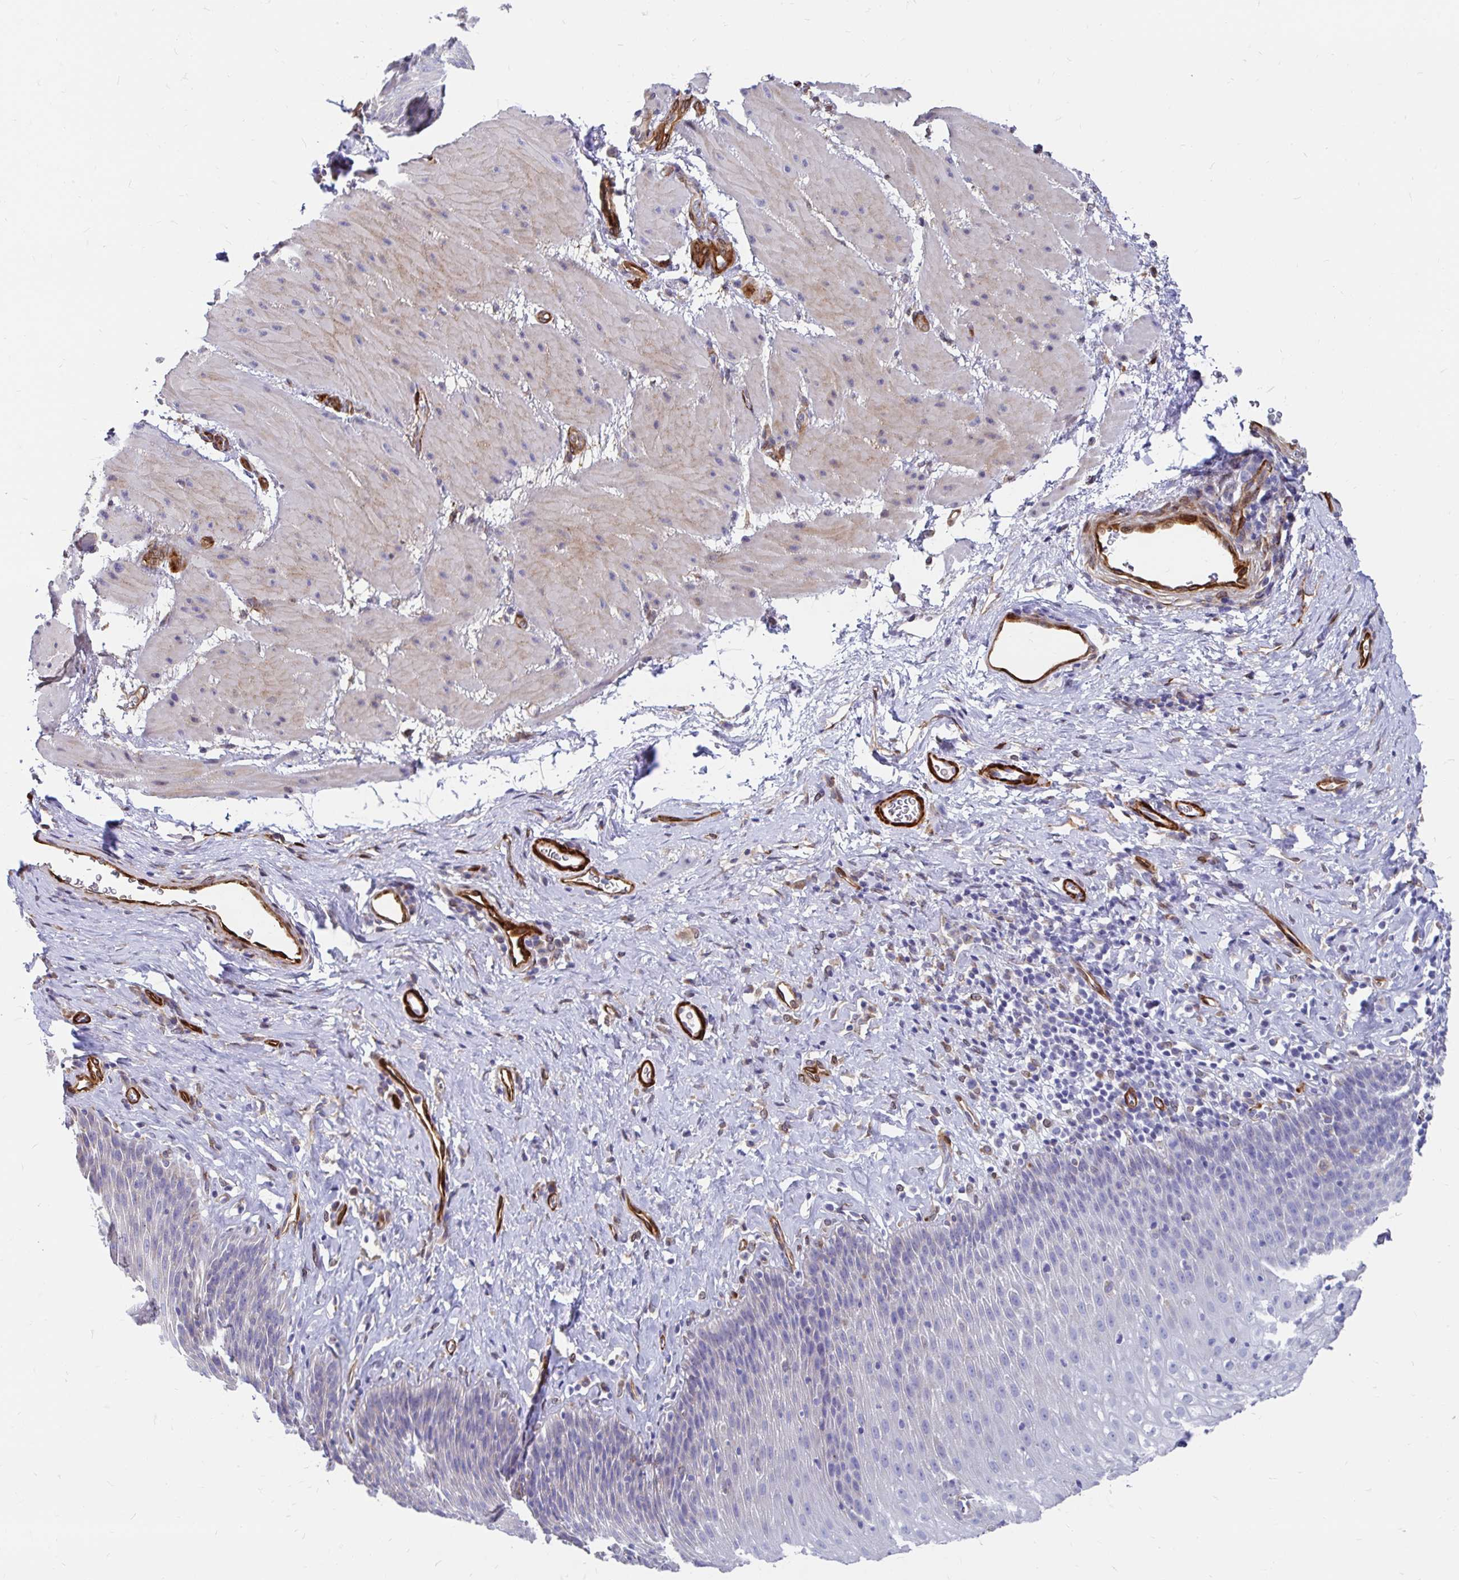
{"staining": {"intensity": "negative", "quantity": "none", "location": "none"}, "tissue": "esophagus", "cell_type": "Squamous epithelial cells", "image_type": "normal", "snomed": [{"axis": "morphology", "description": "Normal tissue, NOS"}, {"axis": "topography", "description": "Esophagus"}], "caption": "This is a image of immunohistochemistry (IHC) staining of unremarkable esophagus, which shows no expression in squamous epithelial cells.", "gene": "CDKL1", "patient": {"sex": "female", "age": 61}}